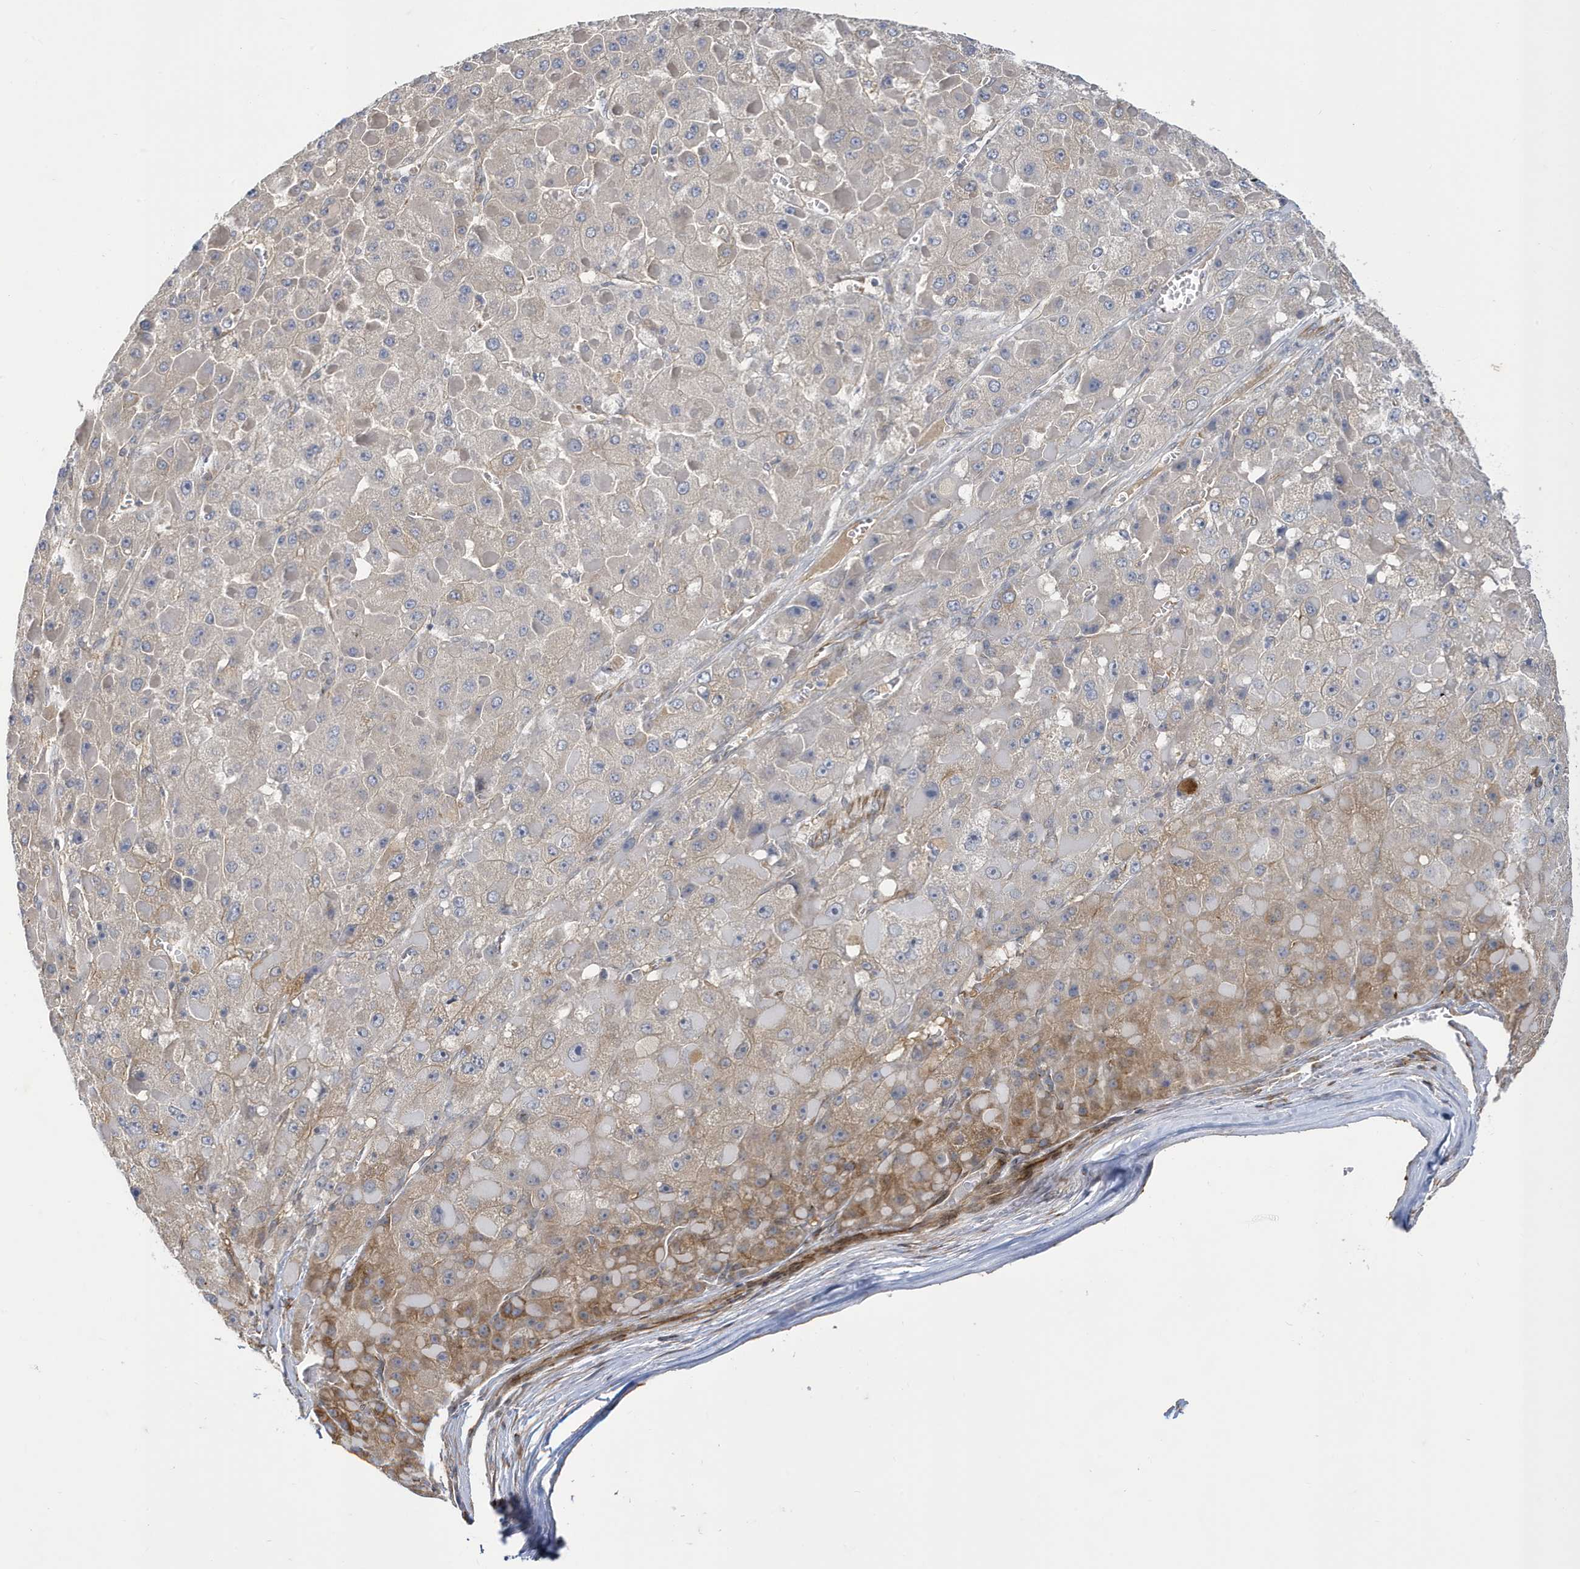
{"staining": {"intensity": "weak", "quantity": ">75%", "location": "cytoplasmic/membranous"}, "tissue": "liver cancer", "cell_type": "Tumor cells", "image_type": "cancer", "snomed": [{"axis": "morphology", "description": "Carcinoma, Hepatocellular, NOS"}, {"axis": "topography", "description": "Liver"}], "caption": "Tumor cells show weak cytoplasmic/membranous staining in approximately >75% of cells in liver cancer. (DAB (3,3'-diaminobenzidine) = brown stain, brightfield microscopy at high magnification).", "gene": "ZNF654", "patient": {"sex": "female", "age": 73}}